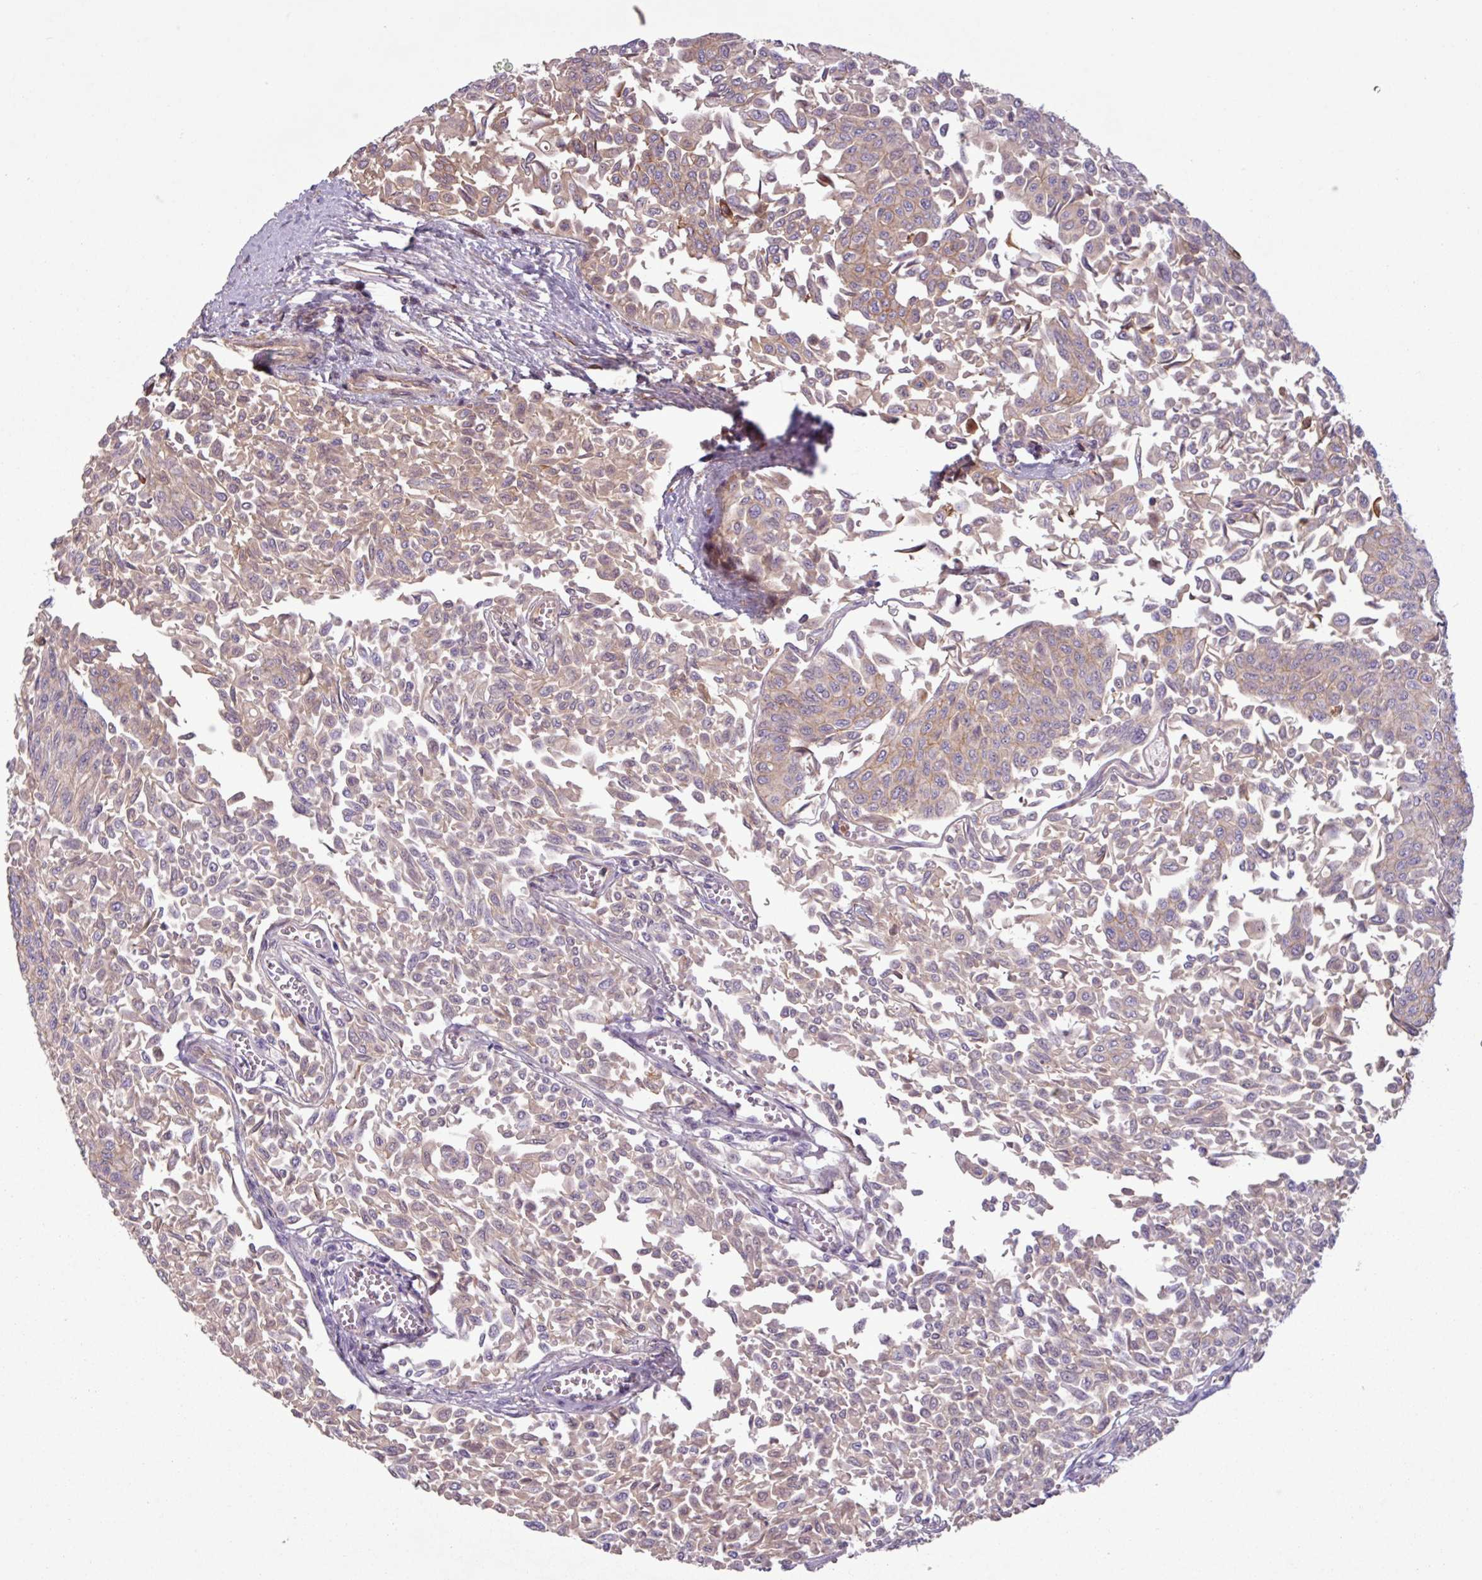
{"staining": {"intensity": "weak", "quantity": "25%-75%", "location": "cytoplasmic/membranous"}, "tissue": "urothelial cancer", "cell_type": "Tumor cells", "image_type": "cancer", "snomed": [{"axis": "morphology", "description": "Urothelial carcinoma, NOS"}, {"axis": "topography", "description": "Urinary bladder"}], "caption": "This is an image of IHC staining of transitional cell carcinoma, which shows weak positivity in the cytoplasmic/membranous of tumor cells.", "gene": "C4B", "patient": {"sex": "male", "age": 59}}